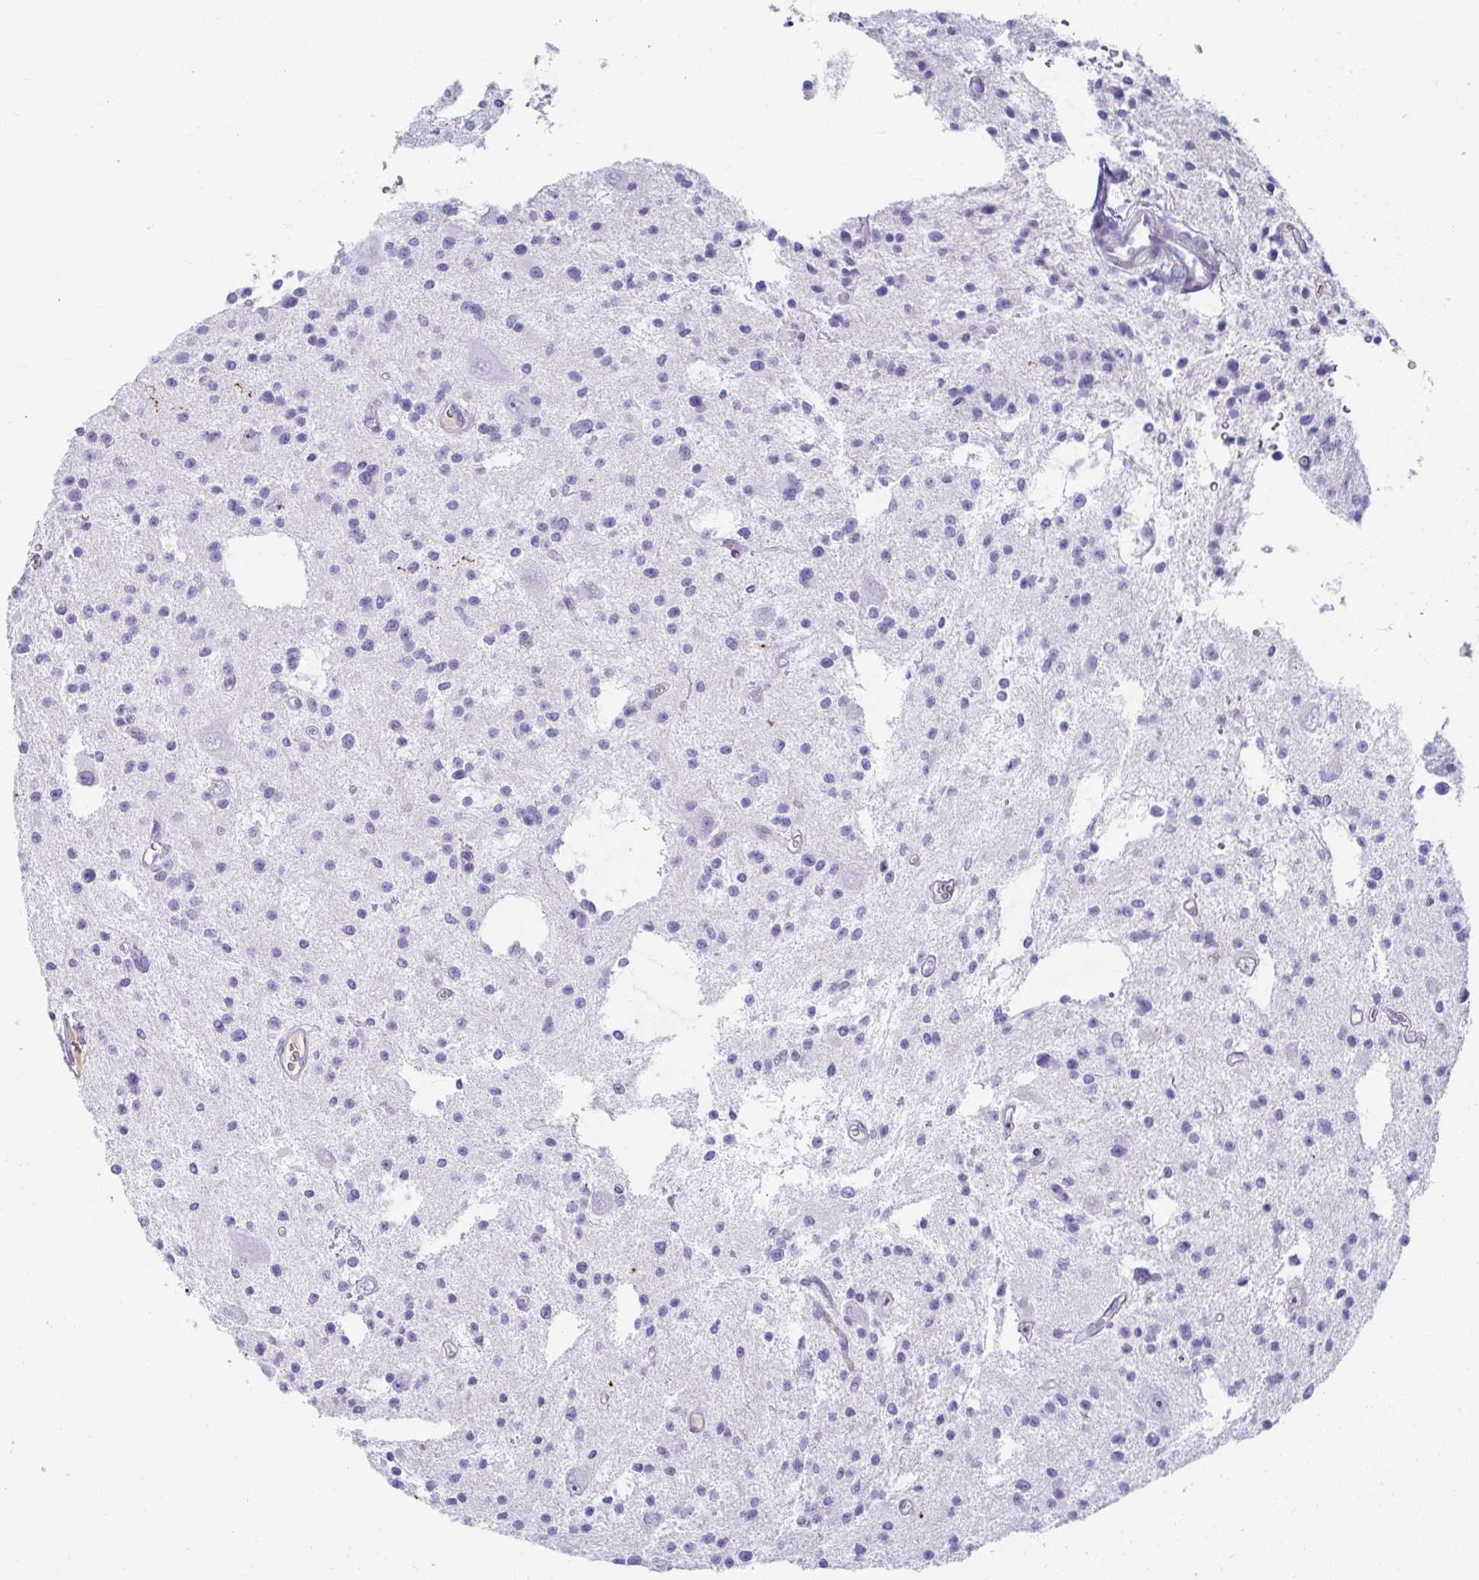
{"staining": {"intensity": "negative", "quantity": "none", "location": "none"}, "tissue": "glioma", "cell_type": "Tumor cells", "image_type": "cancer", "snomed": [{"axis": "morphology", "description": "Glioma, malignant, Low grade"}, {"axis": "topography", "description": "Brain"}], "caption": "A photomicrograph of glioma stained for a protein shows no brown staining in tumor cells. (IHC, brightfield microscopy, high magnification).", "gene": "NPY", "patient": {"sex": "male", "age": 43}}